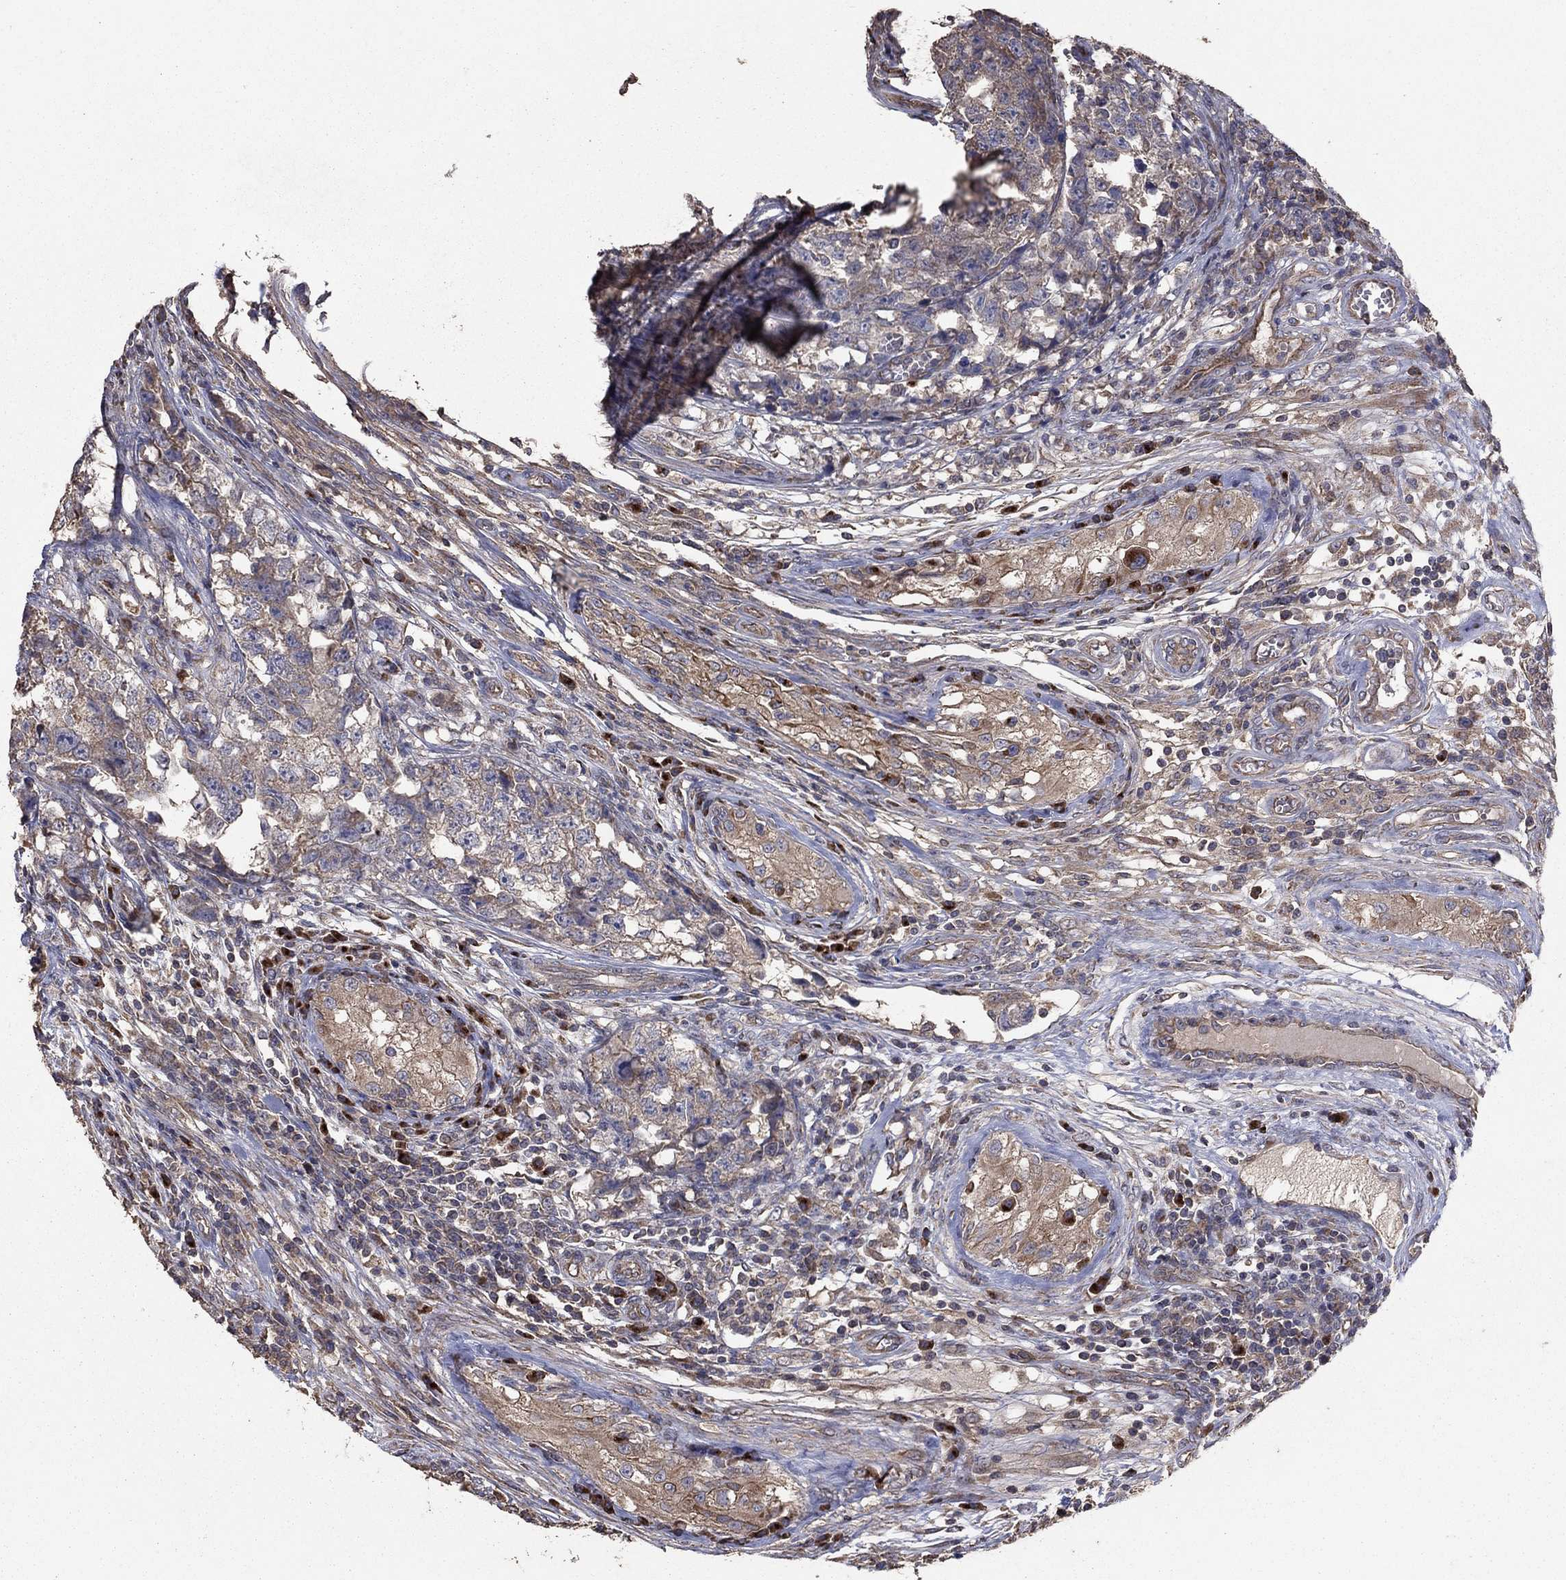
{"staining": {"intensity": "weak", "quantity": "25%-75%", "location": "cytoplasmic/membranous"}, "tissue": "testis cancer", "cell_type": "Tumor cells", "image_type": "cancer", "snomed": [{"axis": "morphology", "description": "Seminoma, NOS"}, {"axis": "morphology", "description": "Carcinoma, Embryonal, NOS"}, {"axis": "topography", "description": "Testis"}], "caption": "Immunohistochemistry of seminoma (testis) demonstrates low levels of weak cytoplasmic/membranous expression in approximately 25%-75% of tumor cells.", "gene": "FLT4", "patient": {"sex": "male", "age": 22}}